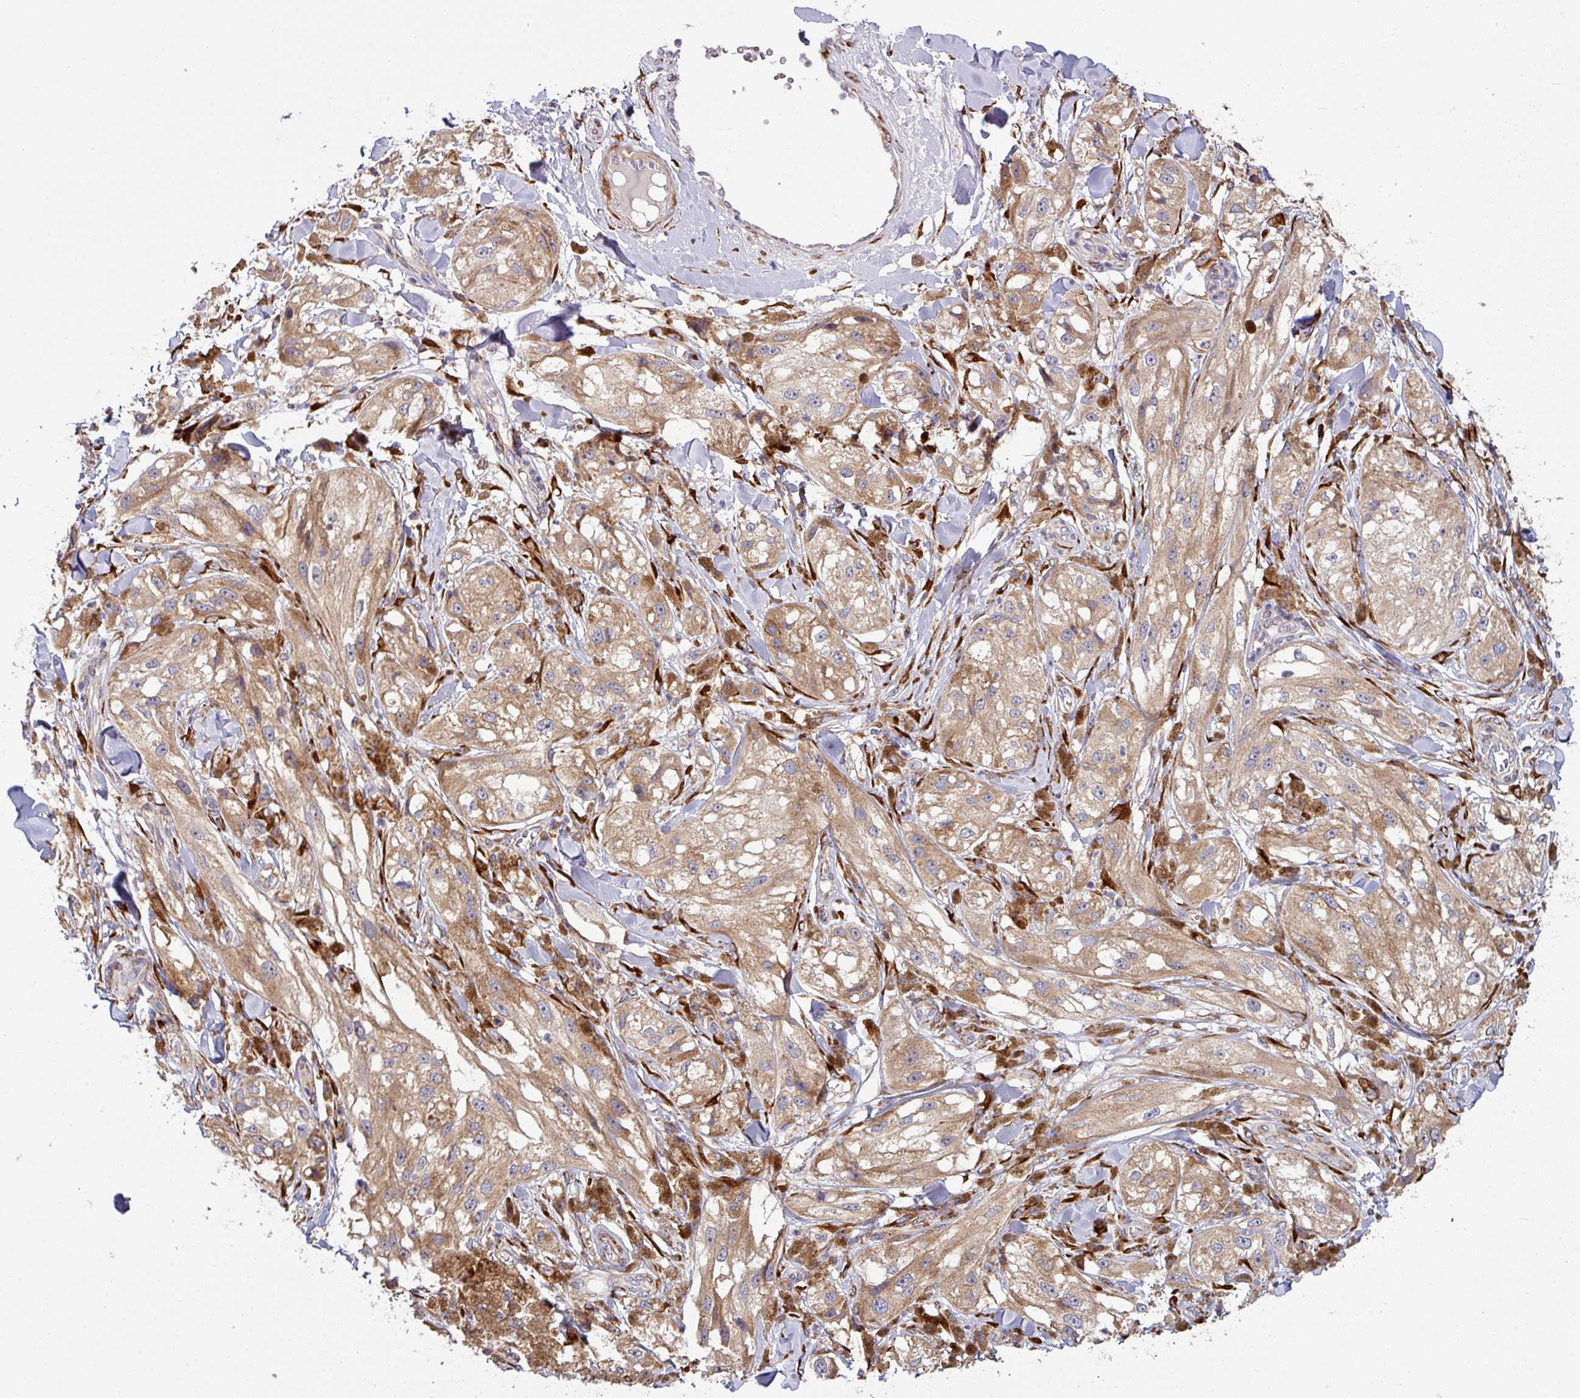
{"staining": {"intensity": "moderate", "quantity": ">75%", "location": "cytoplasmic/membranous"}, "tissue": "melanoma", "cell_type": "Tumor cells", "image_type": "cancer", "snomed": [{"axis": "morphology", "description": "Malignant melanoma, NOS"}, {"axis": "topography", "description": "Skin"}], "caption": "Malignant melanoma stained with a brown dye demonstrates moderate cytoplasmic/membranous positive positivity in about >75% of tumor cells.", "gene": "ZNF268", "patient": {"sex": "male", "age": 88}}